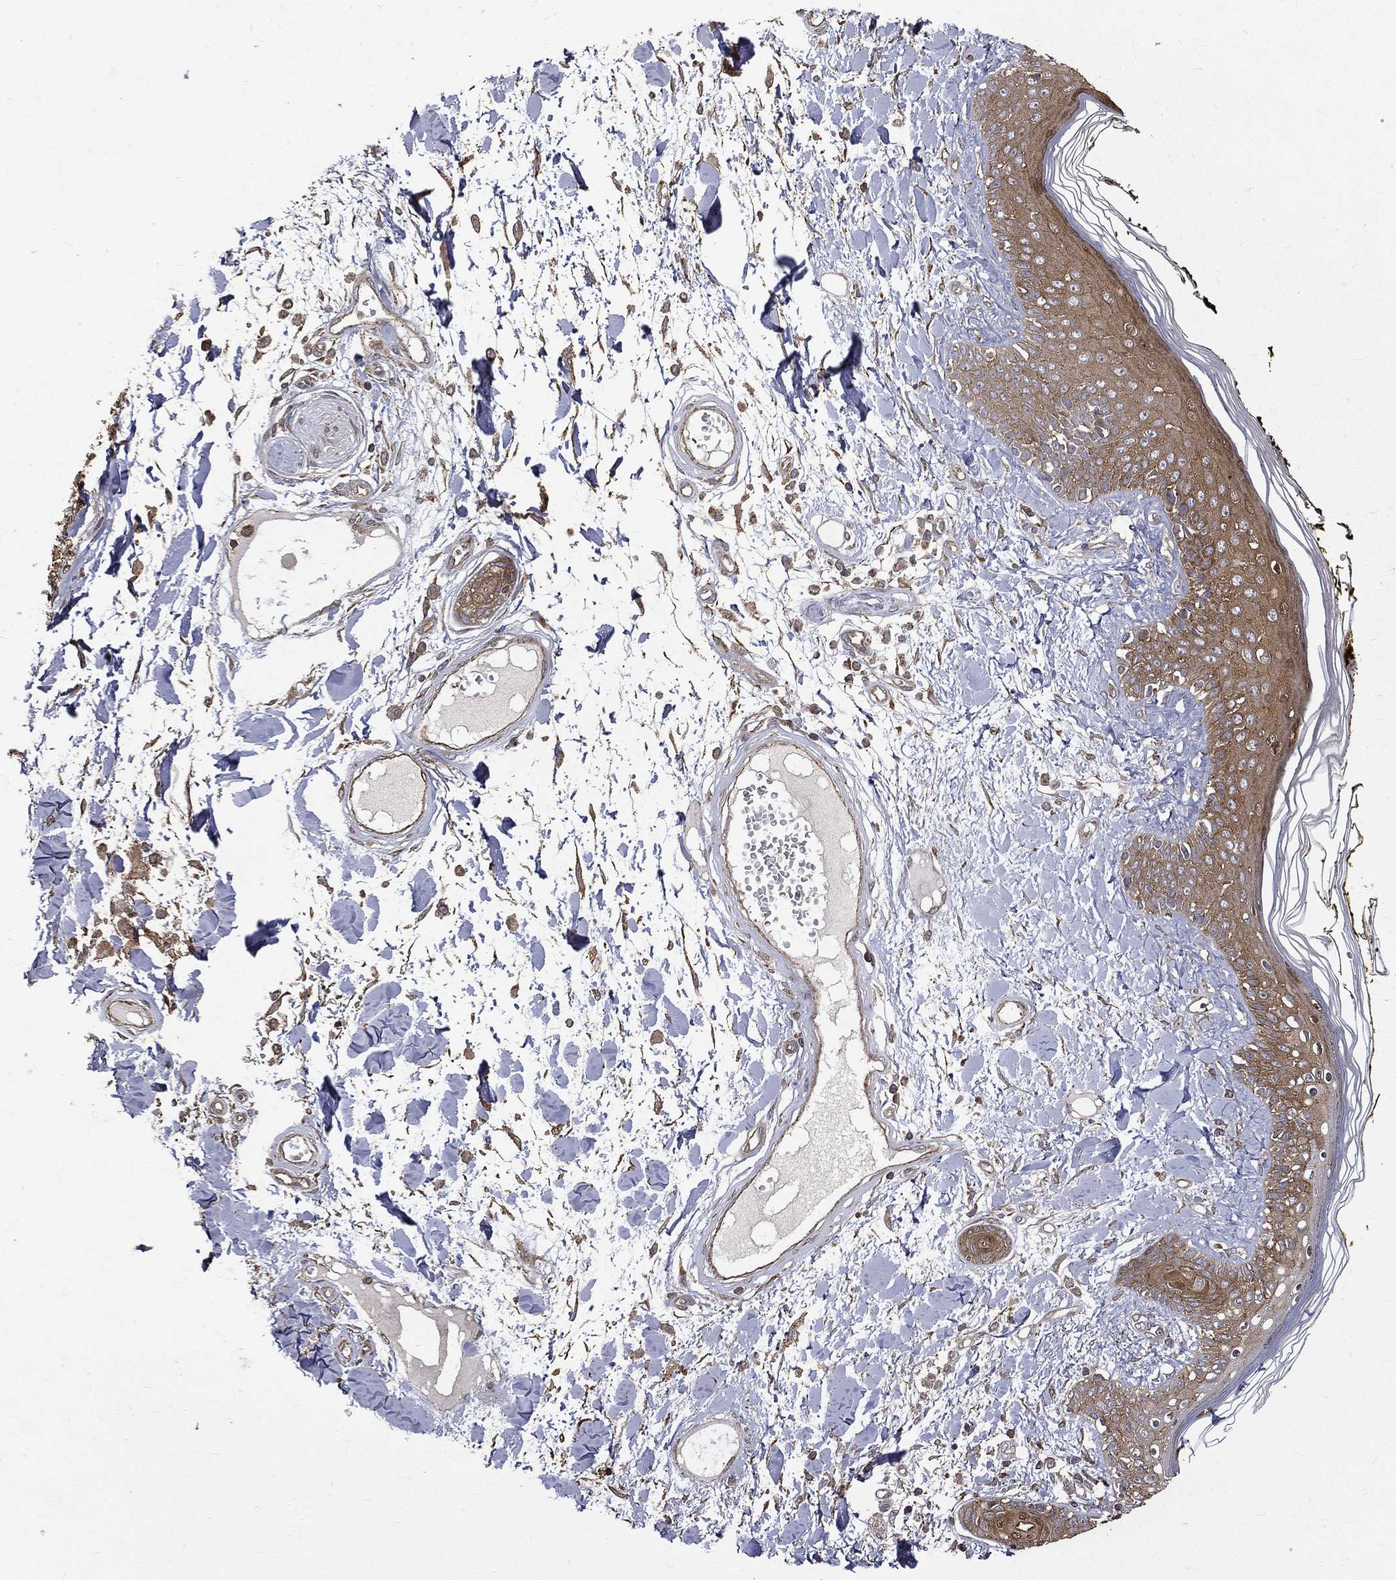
{"staining": {"intensity": "moderate", "quantity": ">75%", "location": "cytoplasmic/membranous"}, "tissue": "skin", "cell_type": "Fibroblasts", "image_type": "normal", "snomed": [{"axis": "morphology", "description": "Normal tissue, NOS"}, {"axis": "topography", "description": "Skin"}], "caption": "A high-resolution histopathology image shows immunohistochemistry (IHC) staining of unremarkable skin, which displays moderate cytoplasmic/membranous staining in approximately >75% of fibroblasts. The protein is stained brown, and the nuclei are stained in blue (DAB (3,3'-diaminobenzidine) IHC with brightfield microscopy, high magnification).", "gene": "RPGR", "patient": {"sex": "male", "age": 76}}